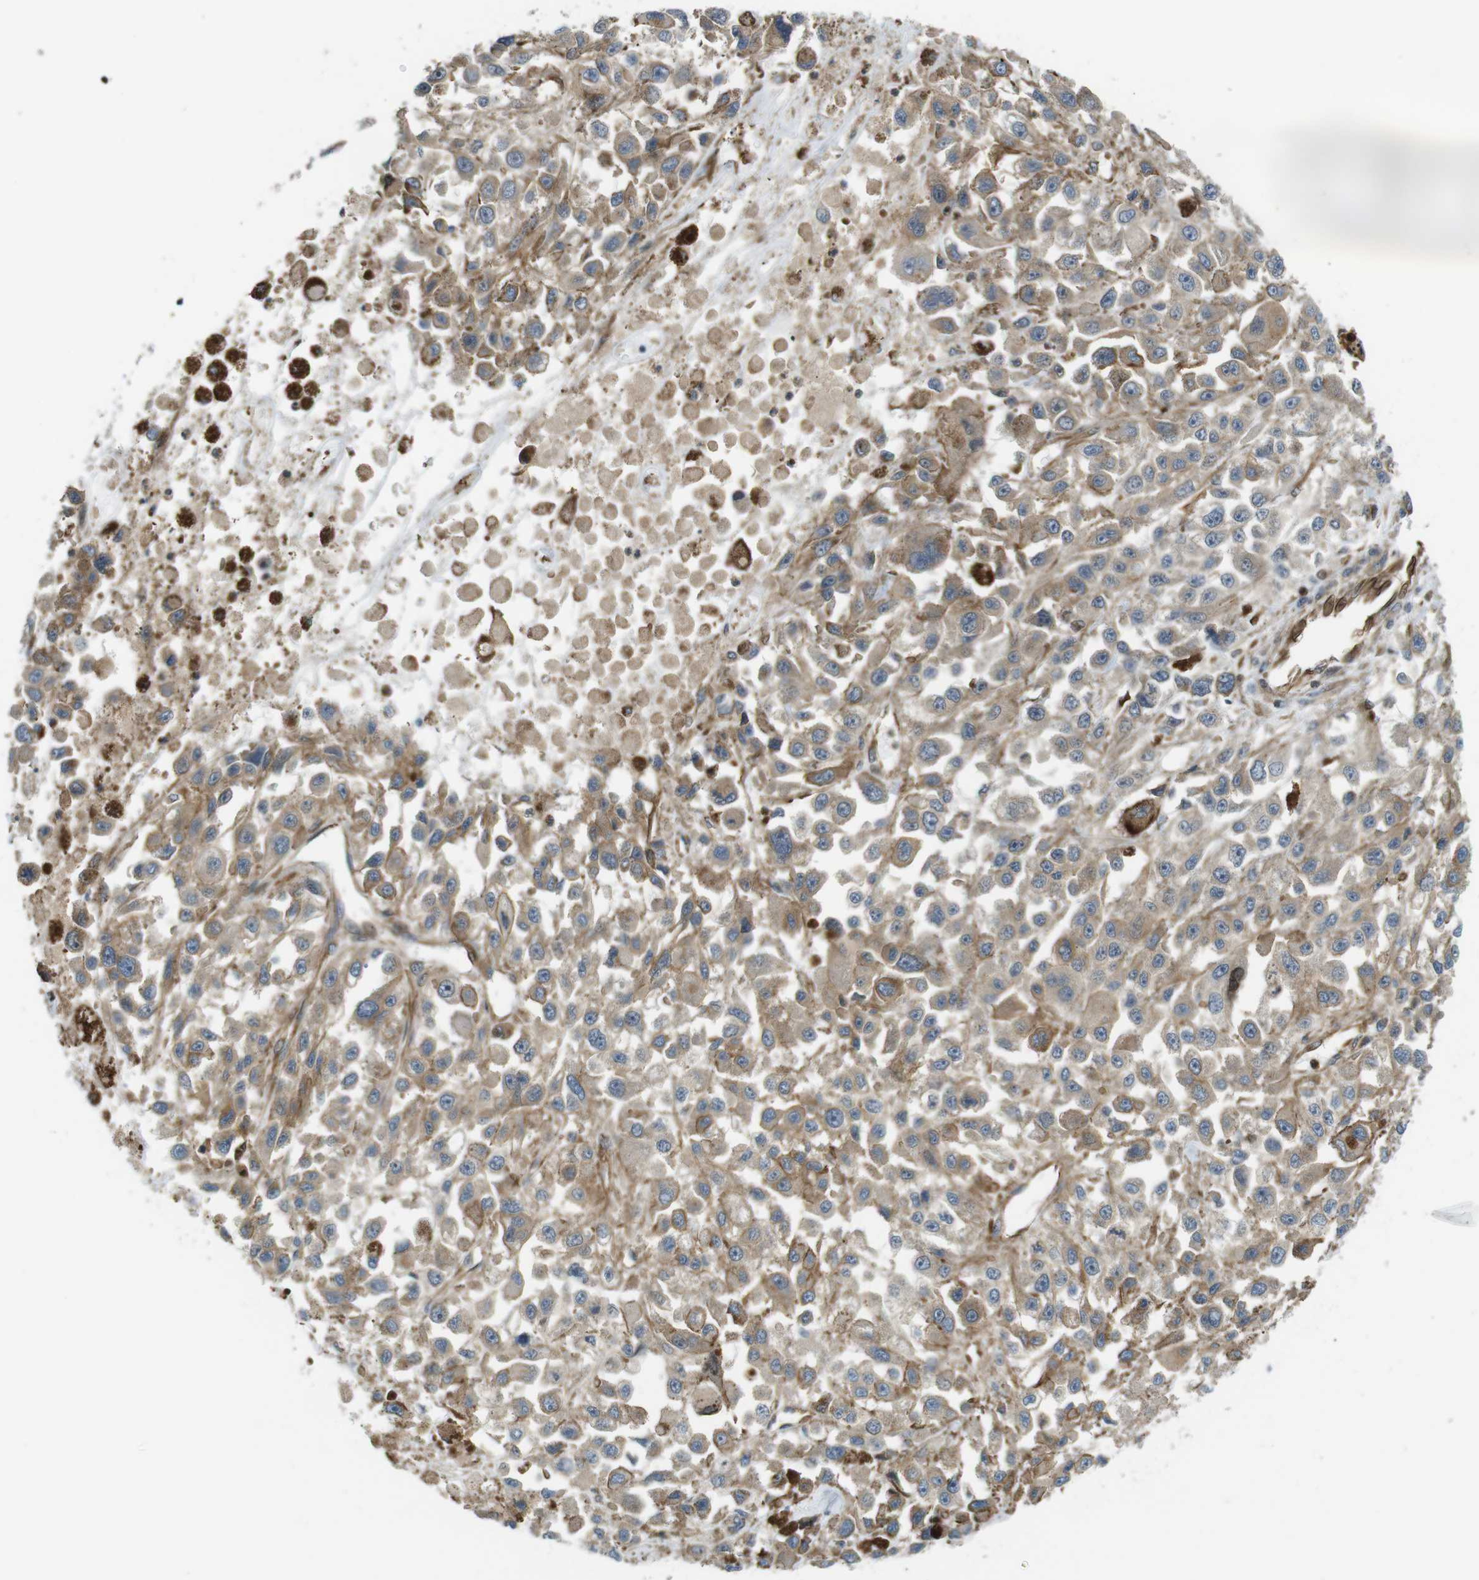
{"staining": {"intensity": "moderate", "quantity": ">75%", "location": "cytoplasmic/membranous"}, "tissue": "melanoma", "cell_type": "Tumor cells", "image_type": "cancer", "snomed": [{"axis": "morphology", "description": "Malignant melanoma, Metastatic site"}, {"axis": "topography", "description": "Lymph node"}], "caption": "Human melanoma stained for a protein (brown) displays moderate cytoplasmic/membranous positive positivity in approximately >75% of tumor cells.", "gene": "TSC1", "patient": {"sex": "male", "age": 59}}